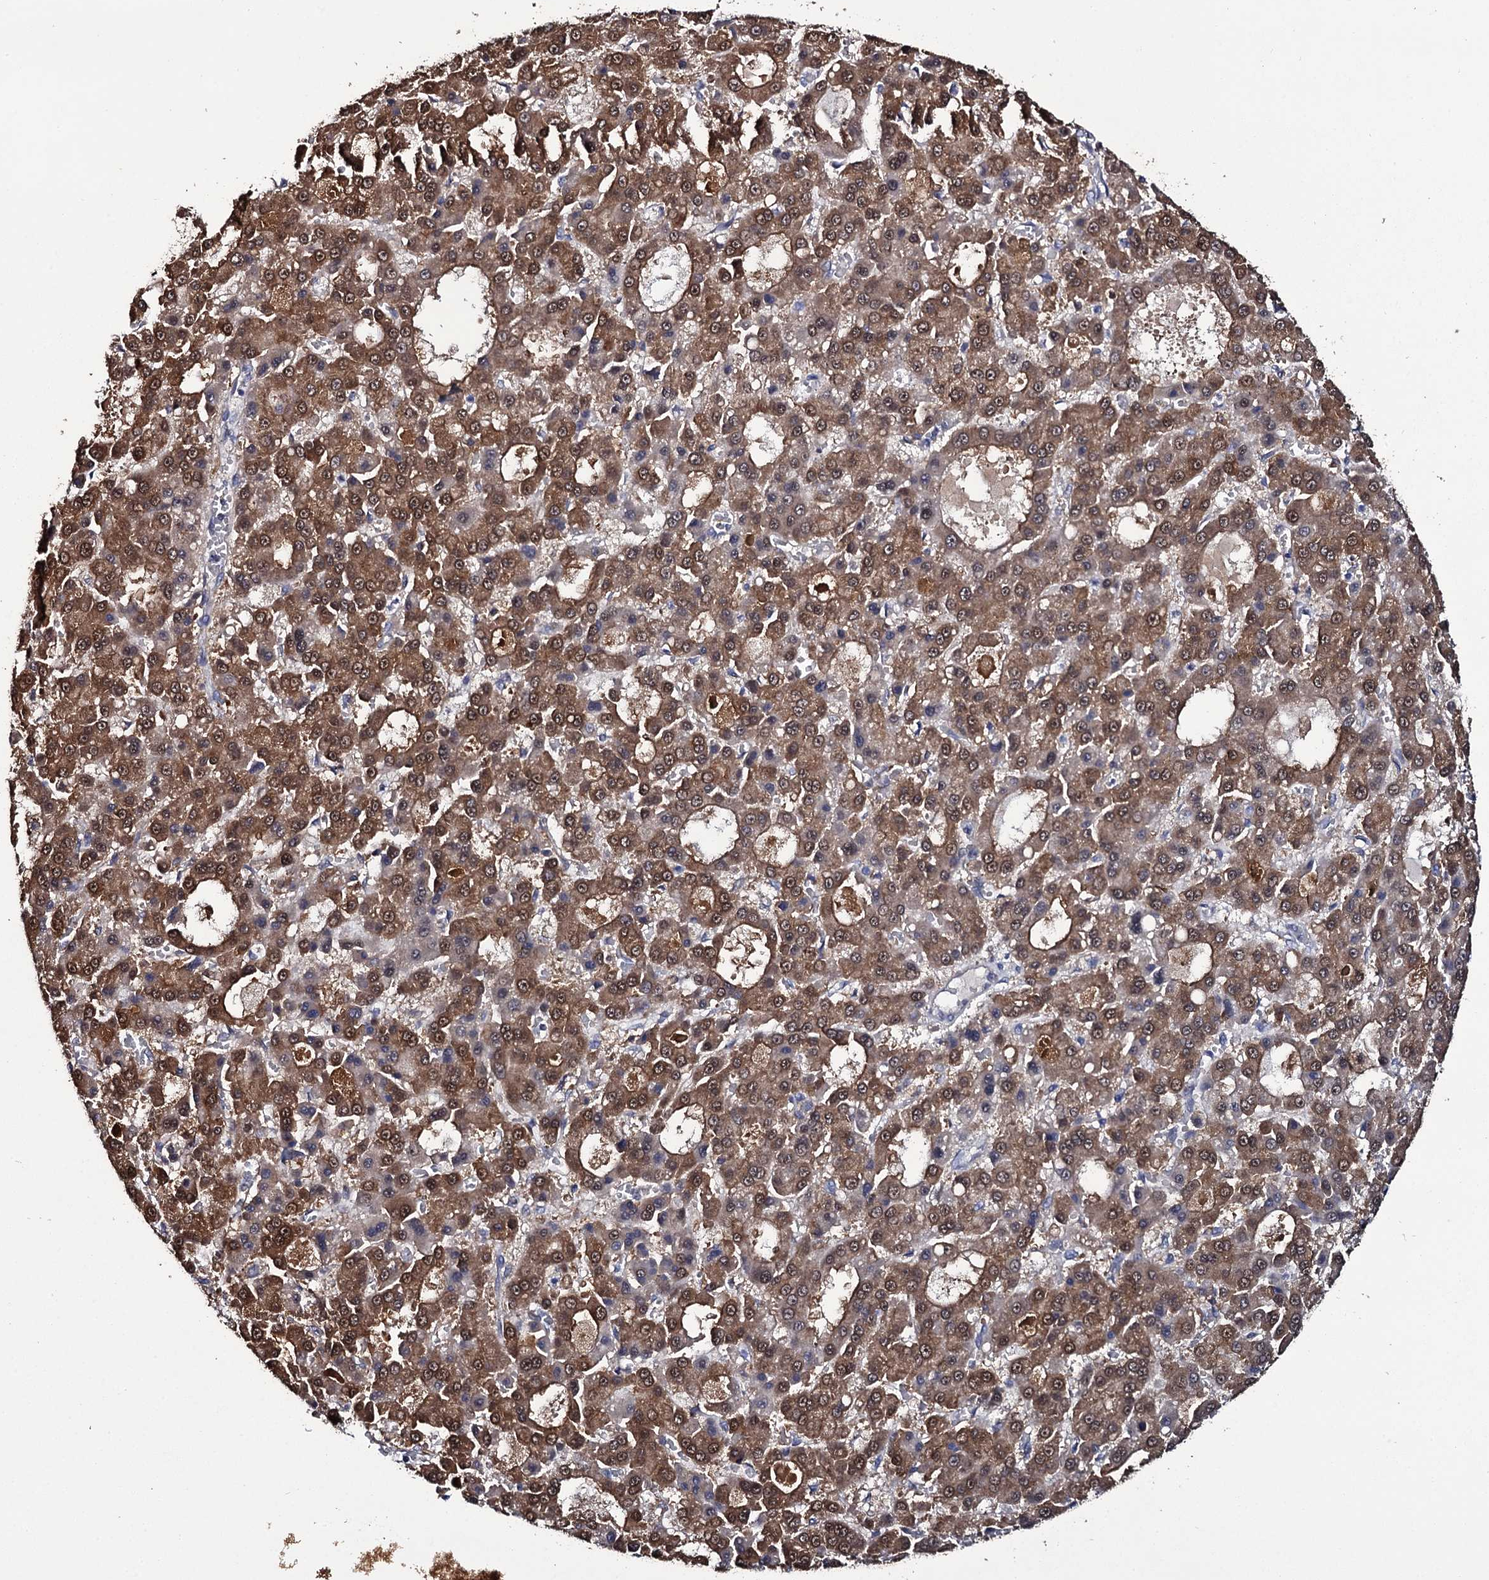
{"staining": {"intensity": "strong", "quantity": ">75%", "location": "cytoplasmic/membranous,nuclear"}, "tissue": "liver cancer", "cell_type": "Tumor cells", "image_type": "cancer", "snomed": [{"axis": "morphology", "description": "Carcinoma, Hepatocellular, NOS"}, {"axis": "topography", "description": "Liver"}], "caption": "A brown stain labels strong cytoplasmic/membranous and nuclear expression of a protein in human liver cancer (hepatocellular carcinoma) tumor cells. (DAB (3,3'-diaminobenzidine) IHC with brightfield microscopy, high magnification).", "gene": "CRYL1", "patient": {"sex": "male", "age": 70}}